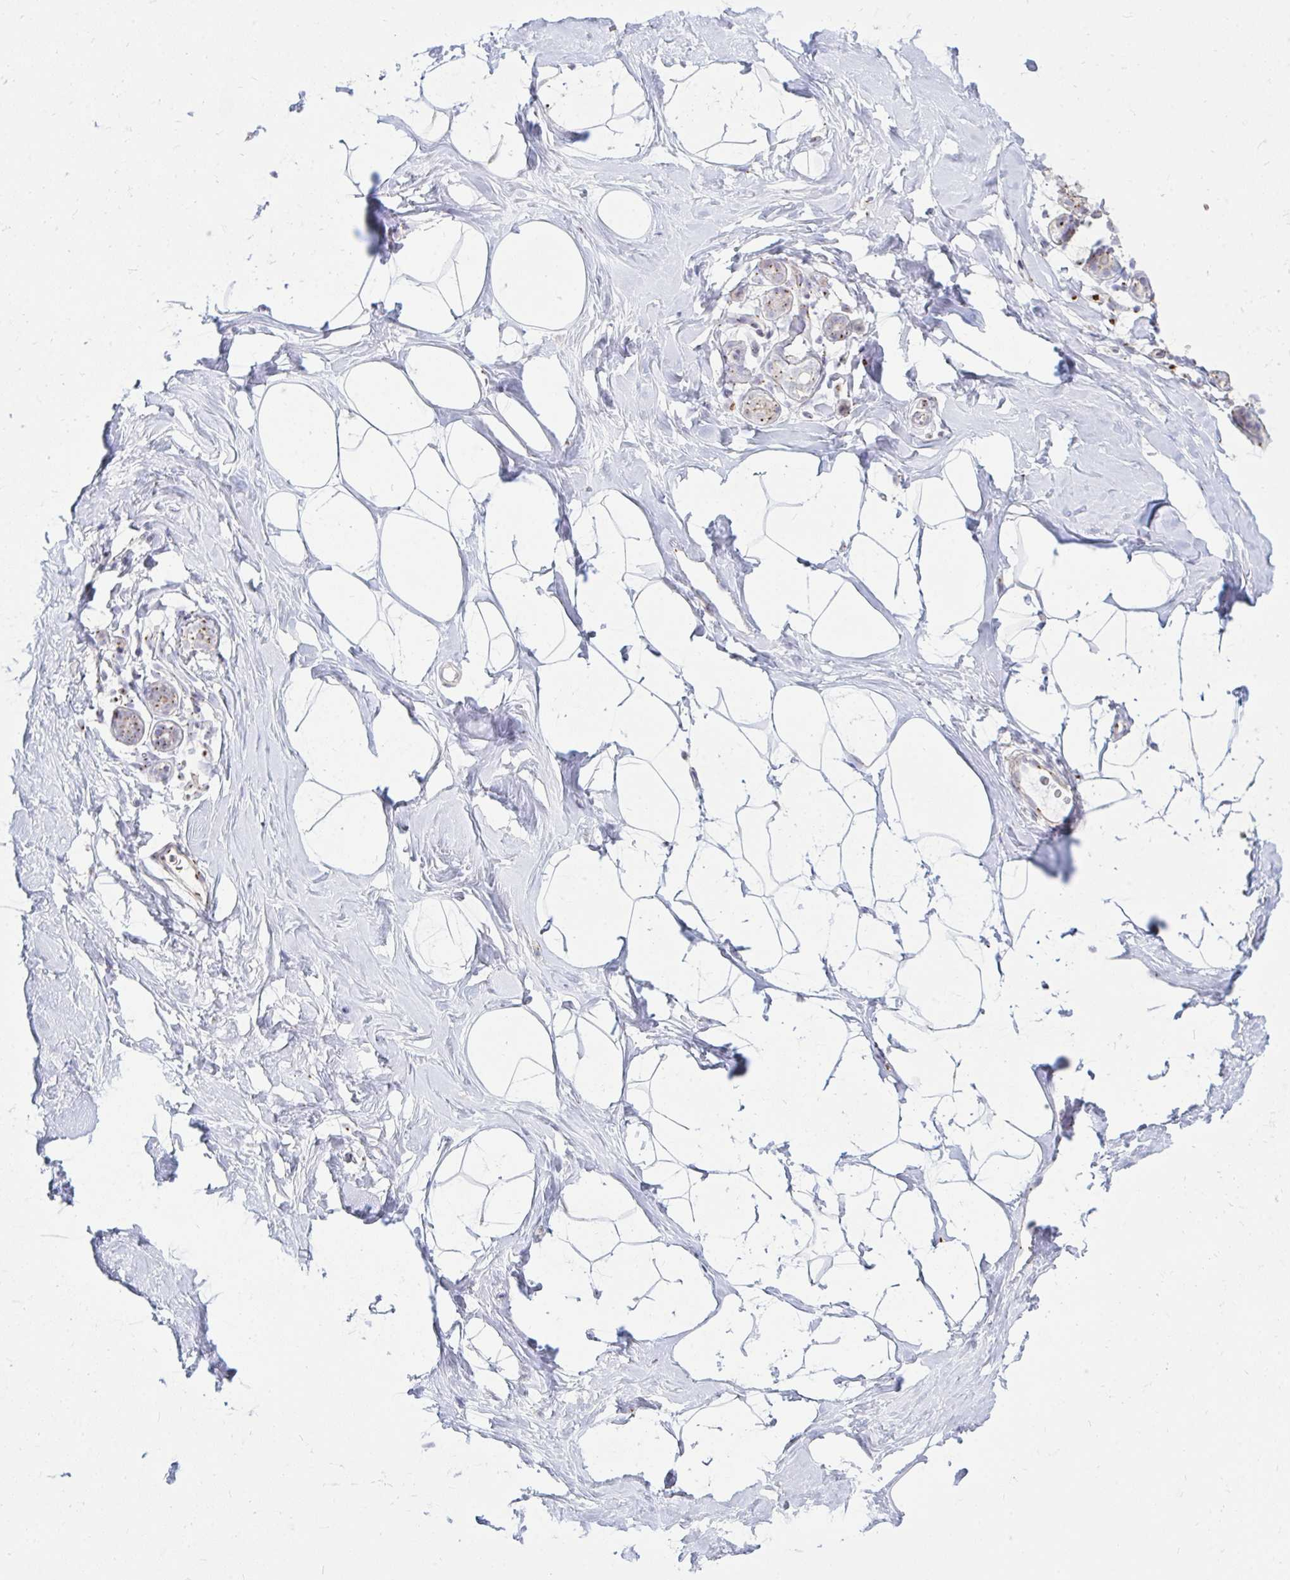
{"staining": {"intensity": "negative", "quantity": "none", "location": "none"}, "tissue": "breast", "cell_type": "Adipocytes", "image_type": "normal", "snomed": [{"axis": "morphology", "description": "Normal tissue, NOS"}, {"axis": "topography", "description": "Breast"}], "caption": "Adipocytes are negative for brown protein staining in benign breast. (DAB immunohistochemistry, high magnification).", "gene": "RAB6A", "patient": {"sex": "female", "age": 32}}